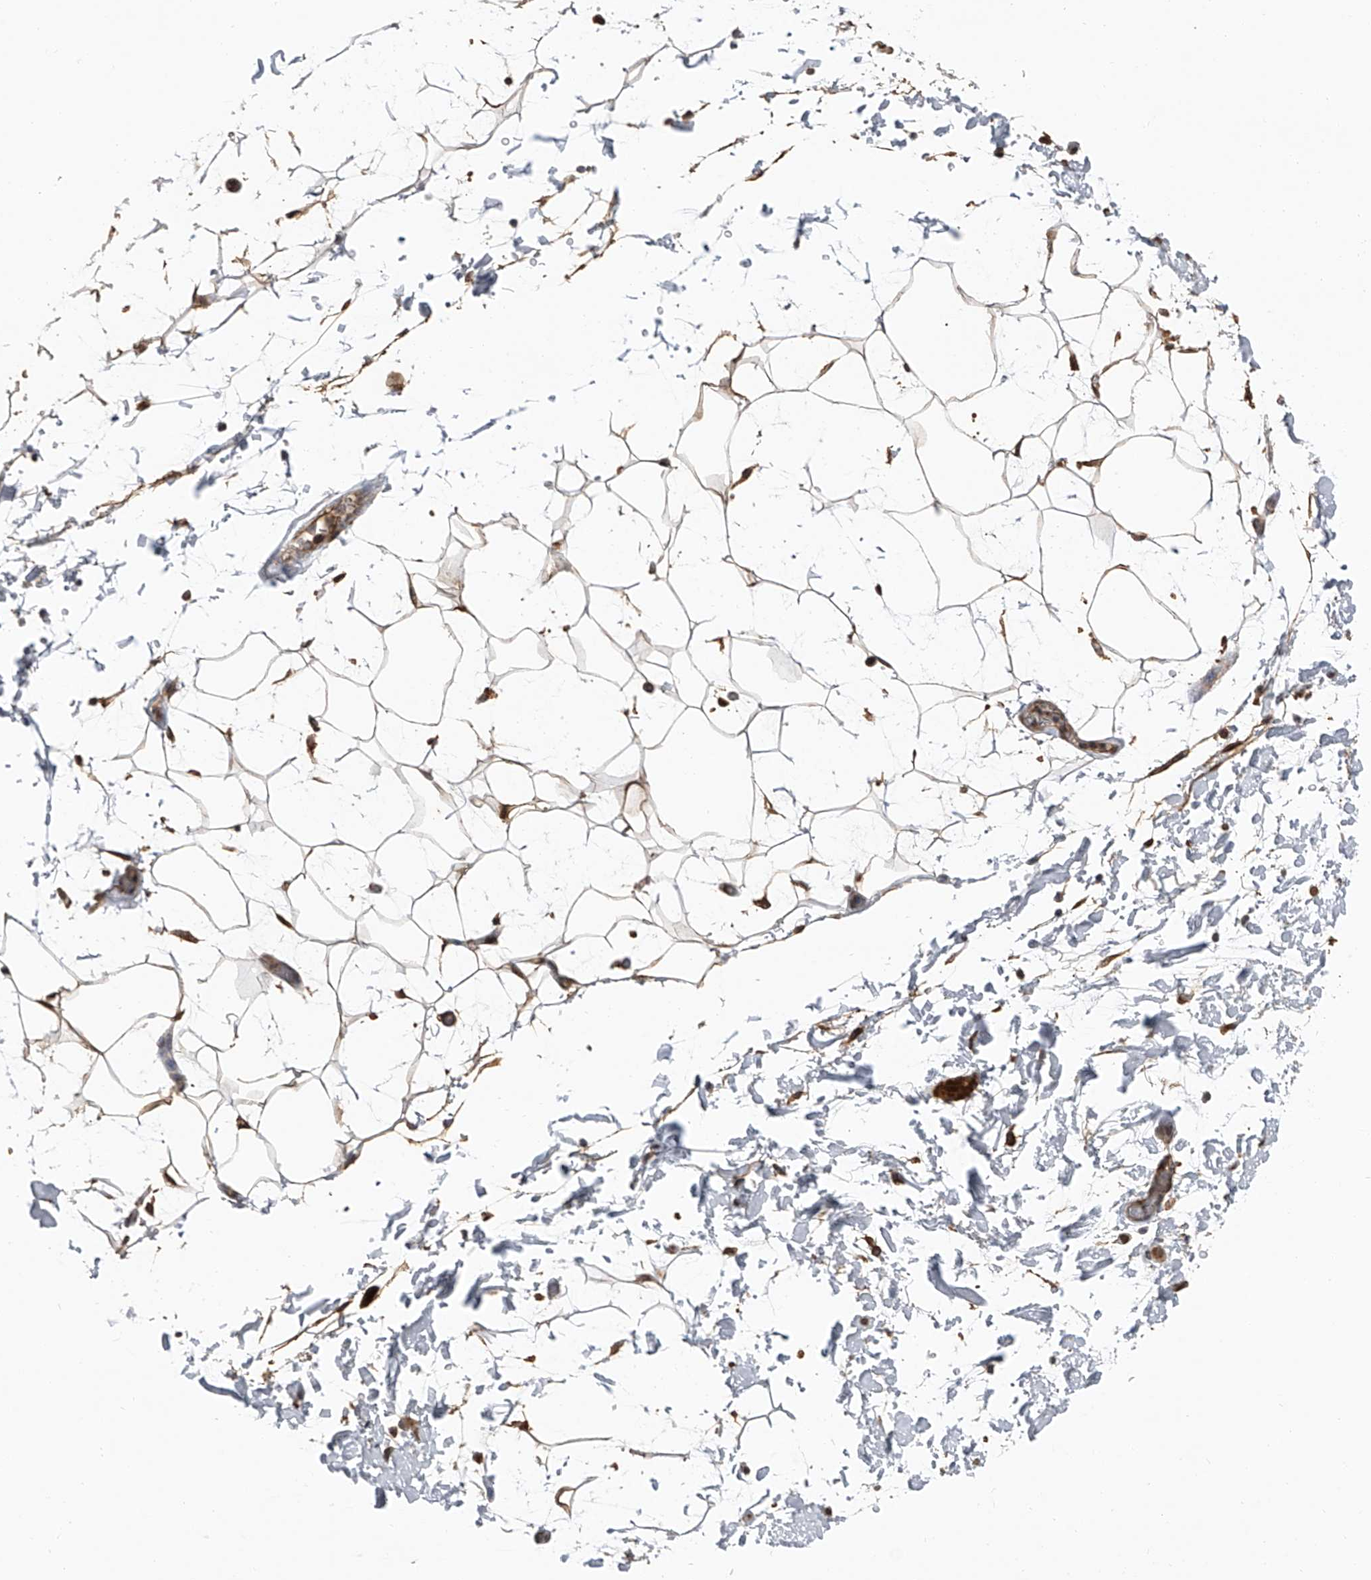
{"staining": {"intensity": "moderate", "quantity": "<25%", "location": "cytoplasmic/membranous"}, "tissue": "adipose tissue", "cell_type": "Adipocytes", "image_type": "normal", "snomed": [{"axis": "morphology", "description": "Normal tissue, NOS"}, {"axis": "topography", "description": "Soft tissue"}], "caption": "Protein staining of benign adipose tissue shows moderate cytoplasmic/membranous staining in approximately <25% of adipocytes.", "gene": "KCNJ2", "patient": {"sex": "male", "age": 72}}